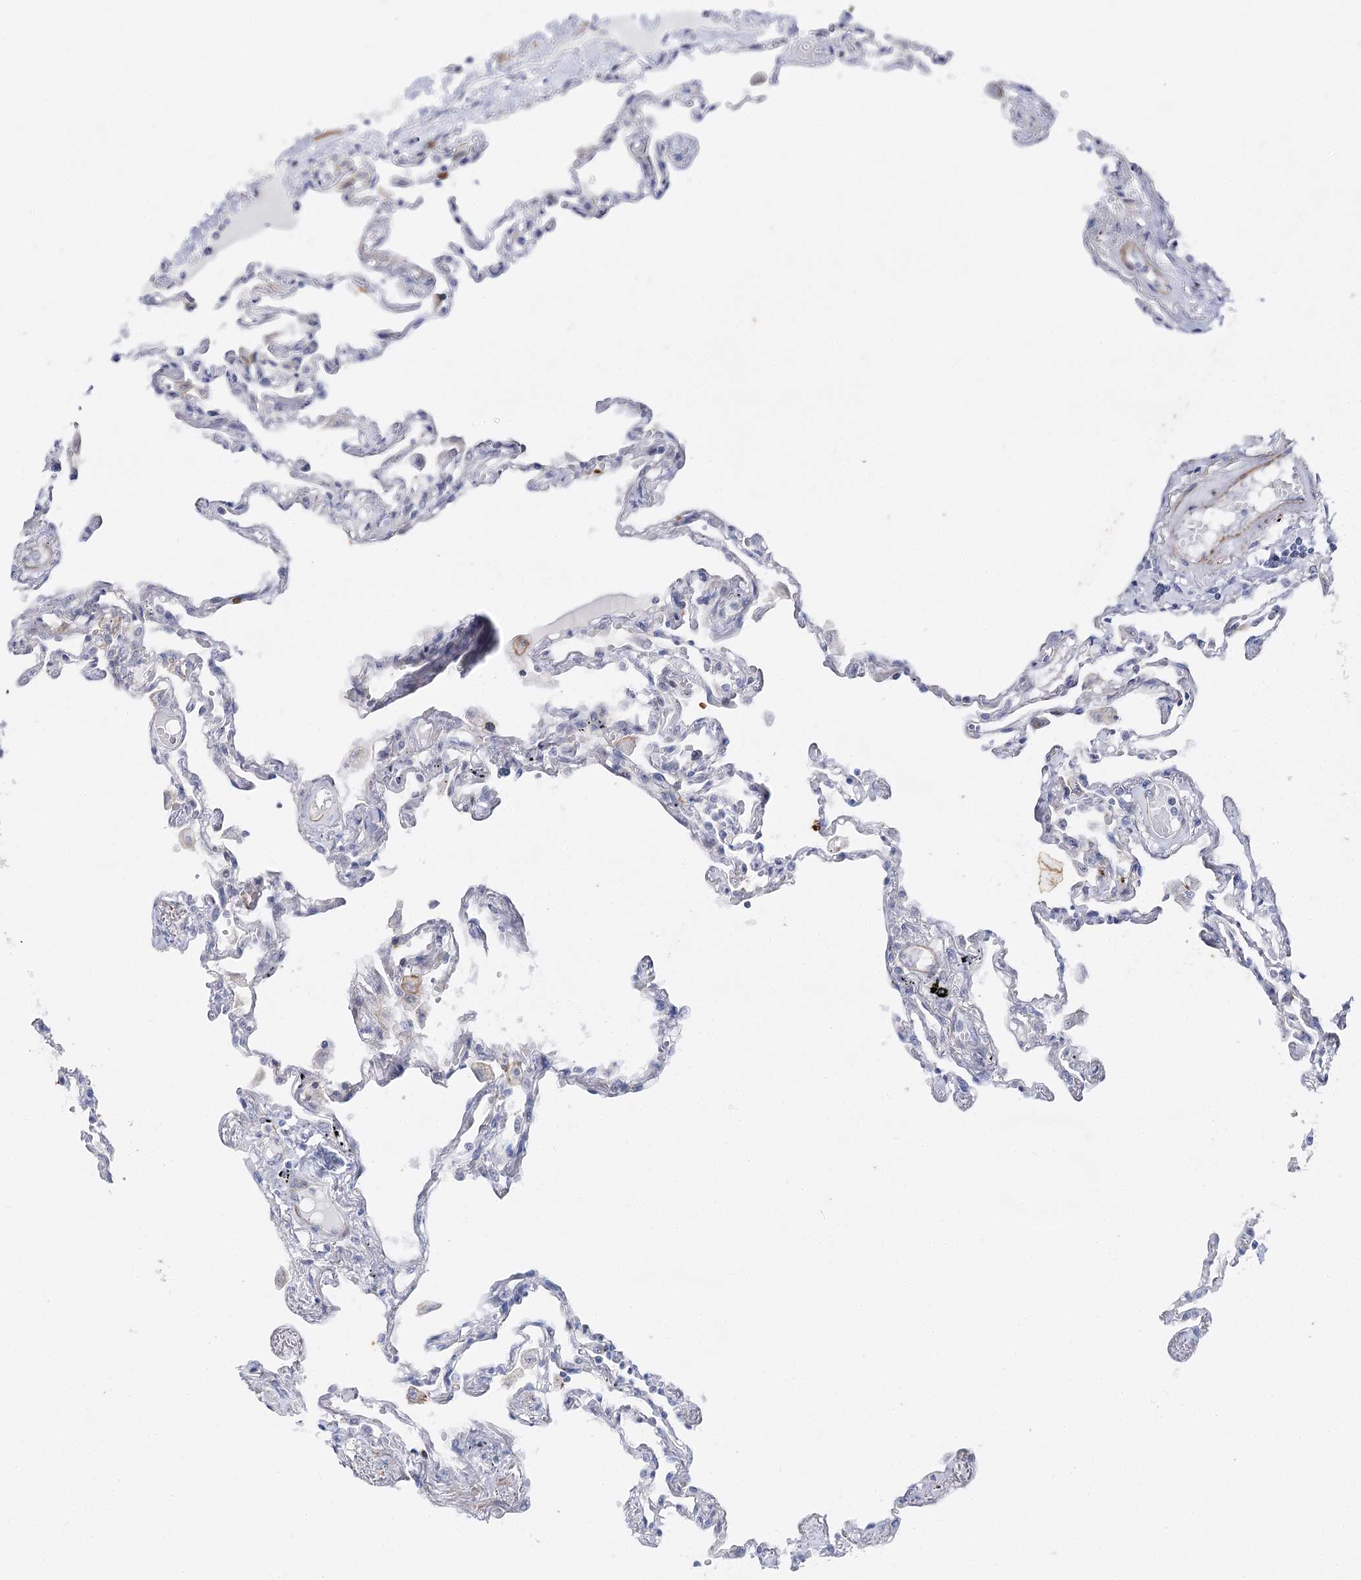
{"staining": {"intensity": "negative", "quantity": "none", "location": "none"}, "tissue": "lung", "cell_type": "Alveolar cells", "image_type": "normal", "snomed": [{"axis": "morphology", "description": "Normal tissue, NOS"}, {"axis": "topography", "description": "Lung"}], "caption": "This micrograph is of unremarkable lung stained with IHC to label a protein in brown with the nuclei are counter-stained blue. There is no expression in alveolar cells. (DAB (3,3'-diaminobenzidine) immunohistochemistry (IHC) with hematoxylin counter stain).", "gene": "AGXT2", "patient": {"sex": "female", "age": 67}}